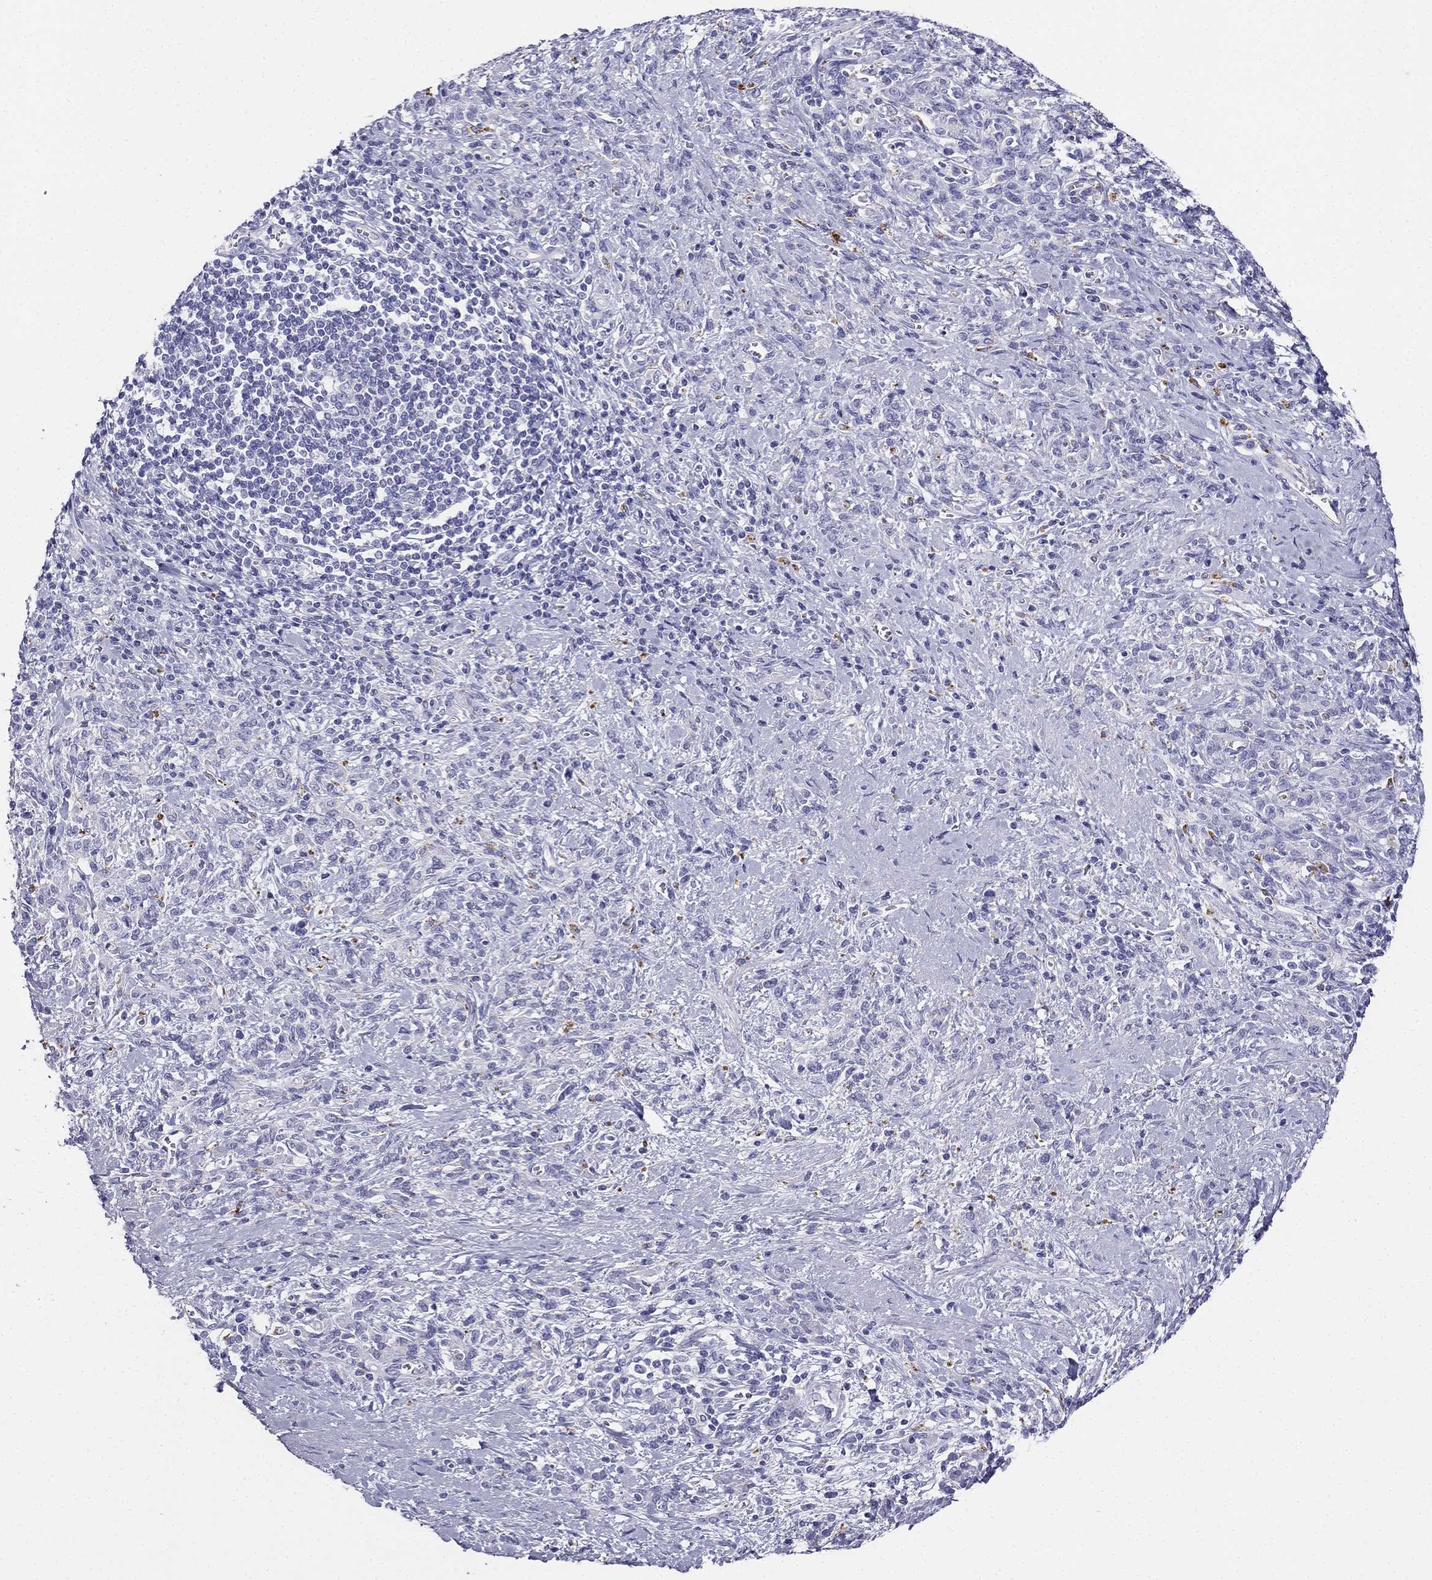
{"staining": {"intensity": "negative", "quantity": "none", "location": "none"}, "tissue": "stomach cancer", "cell_type": "Tumor cells", "image_type": "cancer", "snomed": [{"axis": "morphology", "description": "Adenocarcinoma, NOS"}, {"axis": "topography", "description": "Stomach"}], "caption": "The photomicrograph demonstrates no significant positivity in tumor cells of adenocarcinoma (stomach).", "gene": "ALOXE3", "patient": {"sex": "female", "age": 57}}